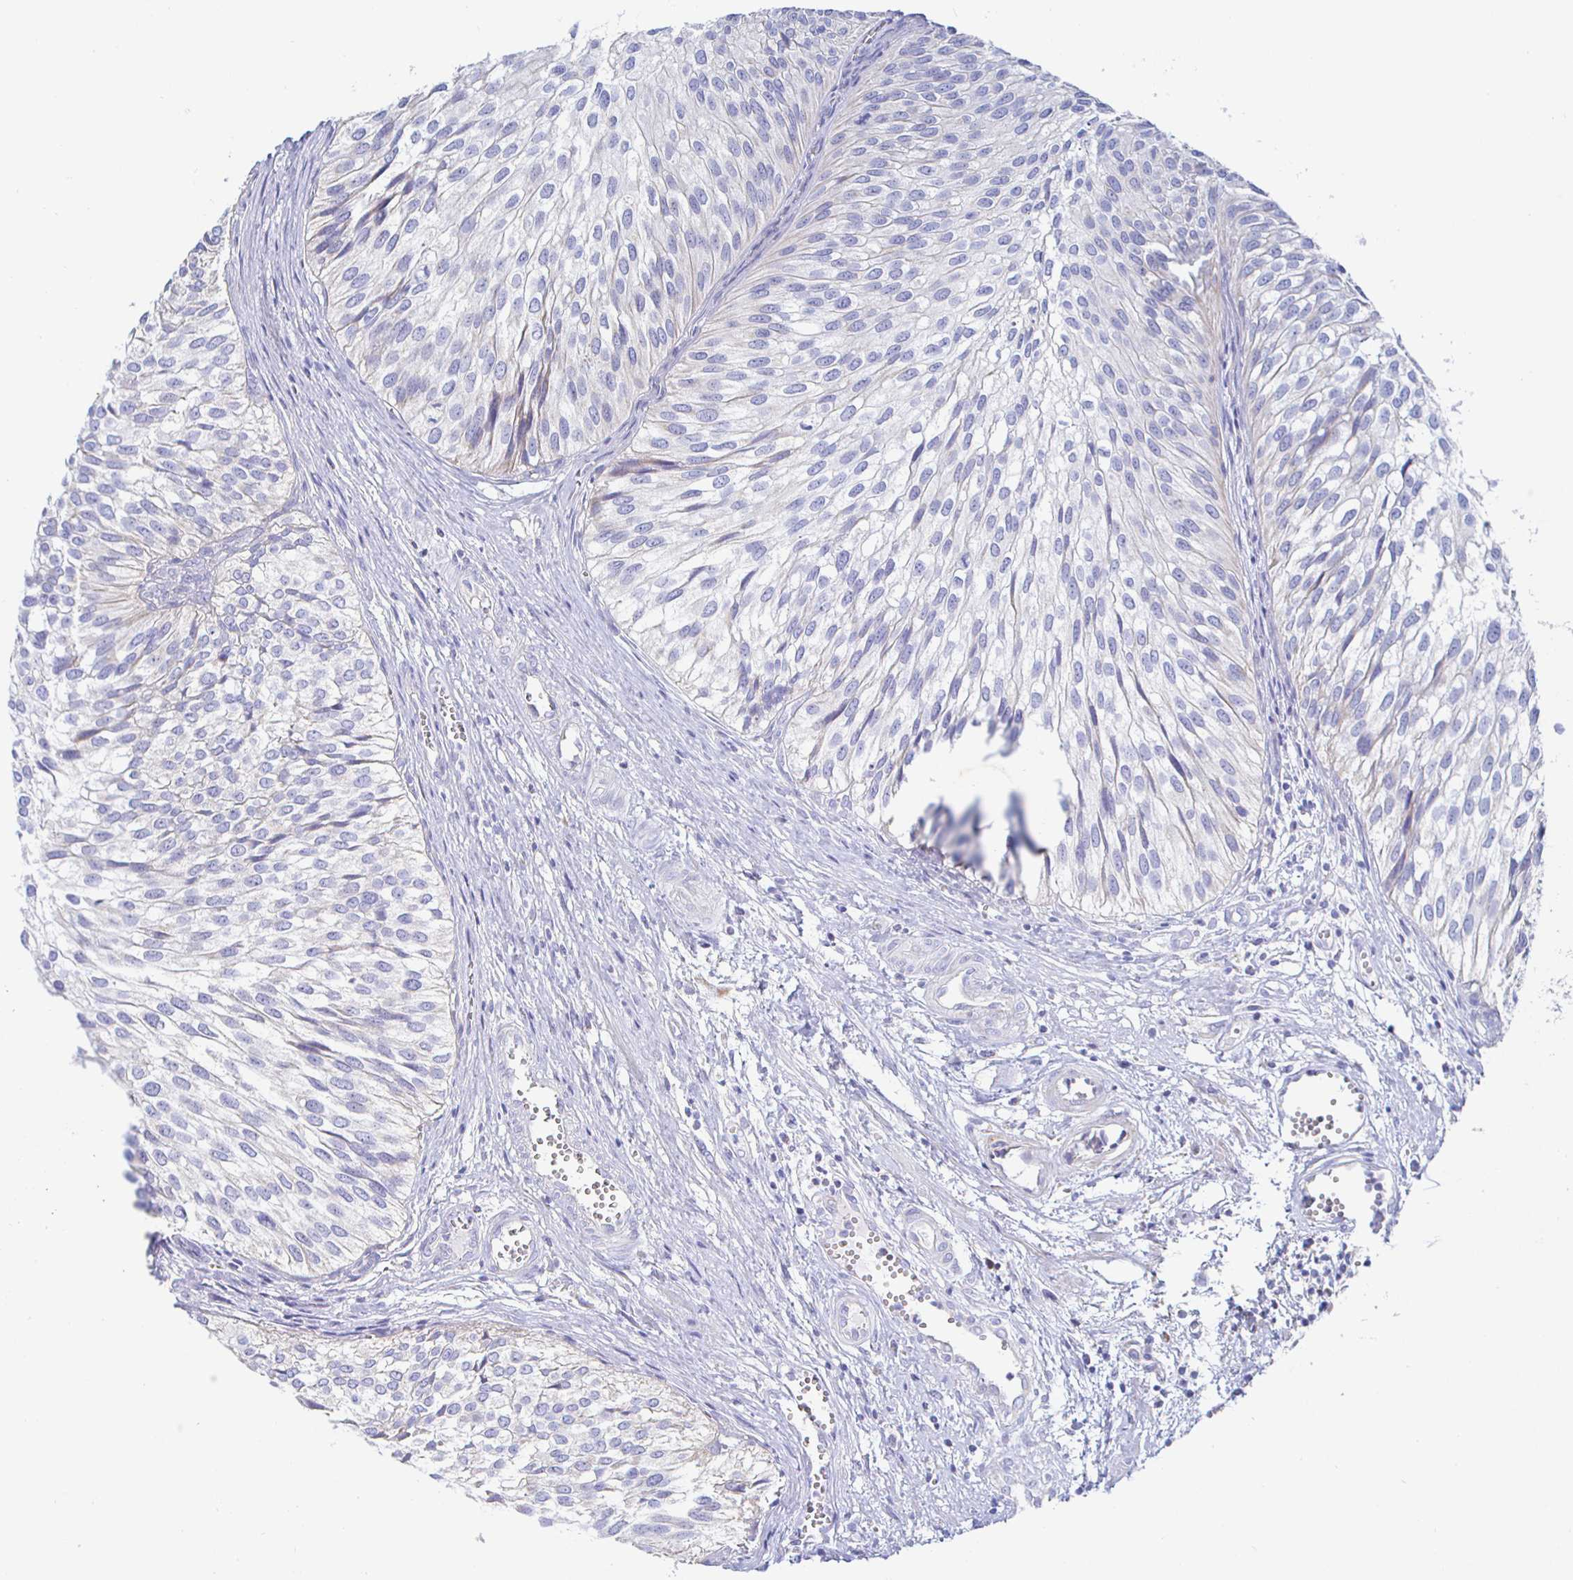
{"staining": {"intensity": "negative", "quantity": "none", "location": "none"}, "tissue": "urothelial cancer", "cell_type": "Tumor cells", "image_type": "cancer", "snomed": [{"axis": "morphology", "description": "Urothelial carcinoma, Low grade"}, {"axis": "topography", "description": "Urinary bladder"}], "caption": "Immunohistochemistry histopathology image of urothelial cancer stained for a protein (brown), which shows no expression in tumor cells. (Stains: DAB (3,3'-diaminobenzidine) immunohistochemistry (IHC) with hematoxylin counter stain, Microscopy: brightfield microscopy at high magnification).", "gene": "SYNGR4", "patient": {"sex": "male", "age": 91}}